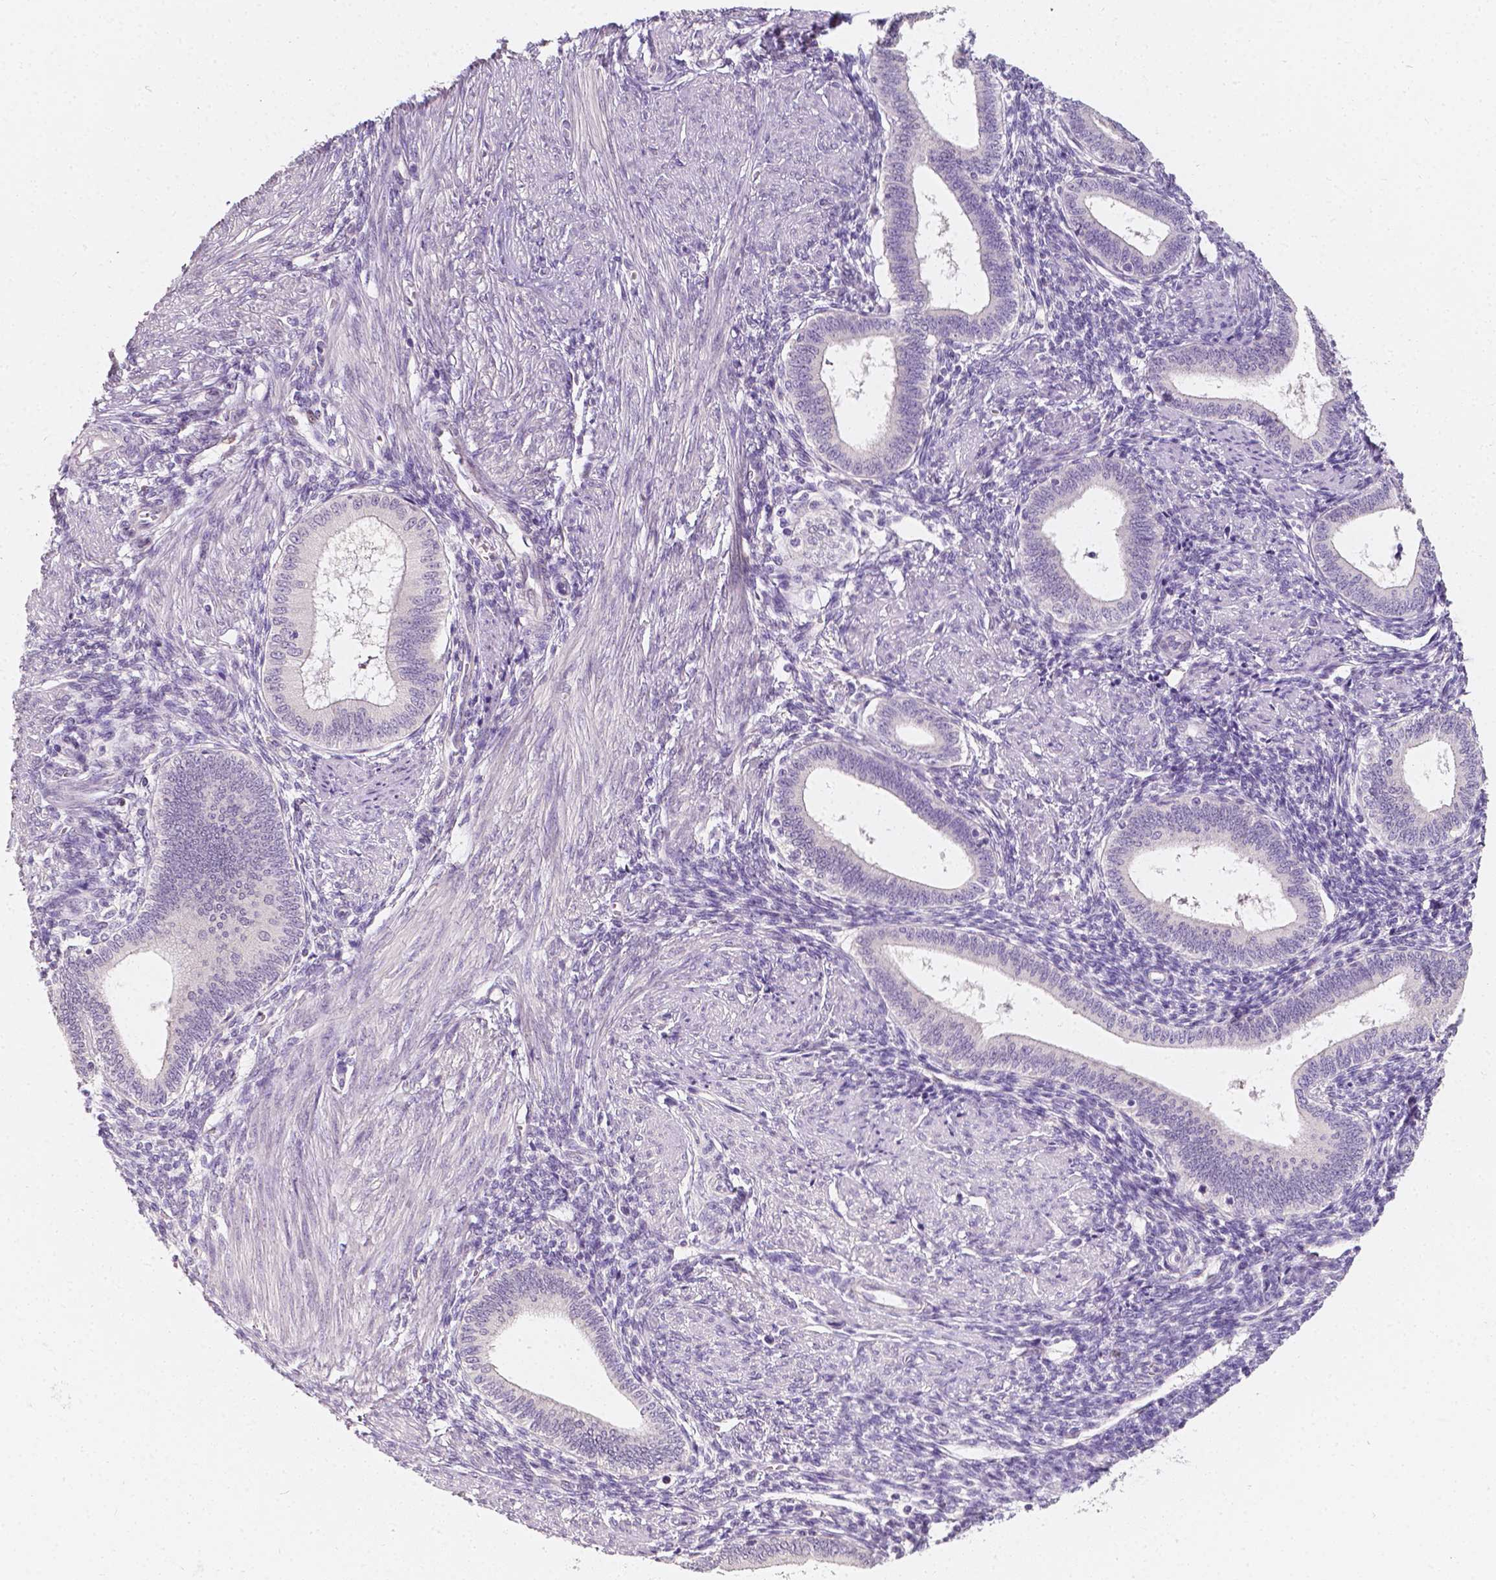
{"staining": {"intensity": "negative", "quantity": "none", "location": "none"}, "tissue": "endometrium", "cell_type": "Cells in endometrial stroma", "image_type": "normal", "snomed": [{"axis": "morphology", "description": "Normal tissue, NOS"}, {"axis": "topography", "description": "Endometrium"}], "caption": "A high-resolution histopathology image shows immunohistochemistry staining of unremarkable endometrium, which shows no significant positivity in cells in endometrial stroma. (DAB (3,3'-diaminobenzidine) IHC with hematoxylin counter stain).", "gene": "TAL1", "patient": {"sex": "female", "age": 42}}